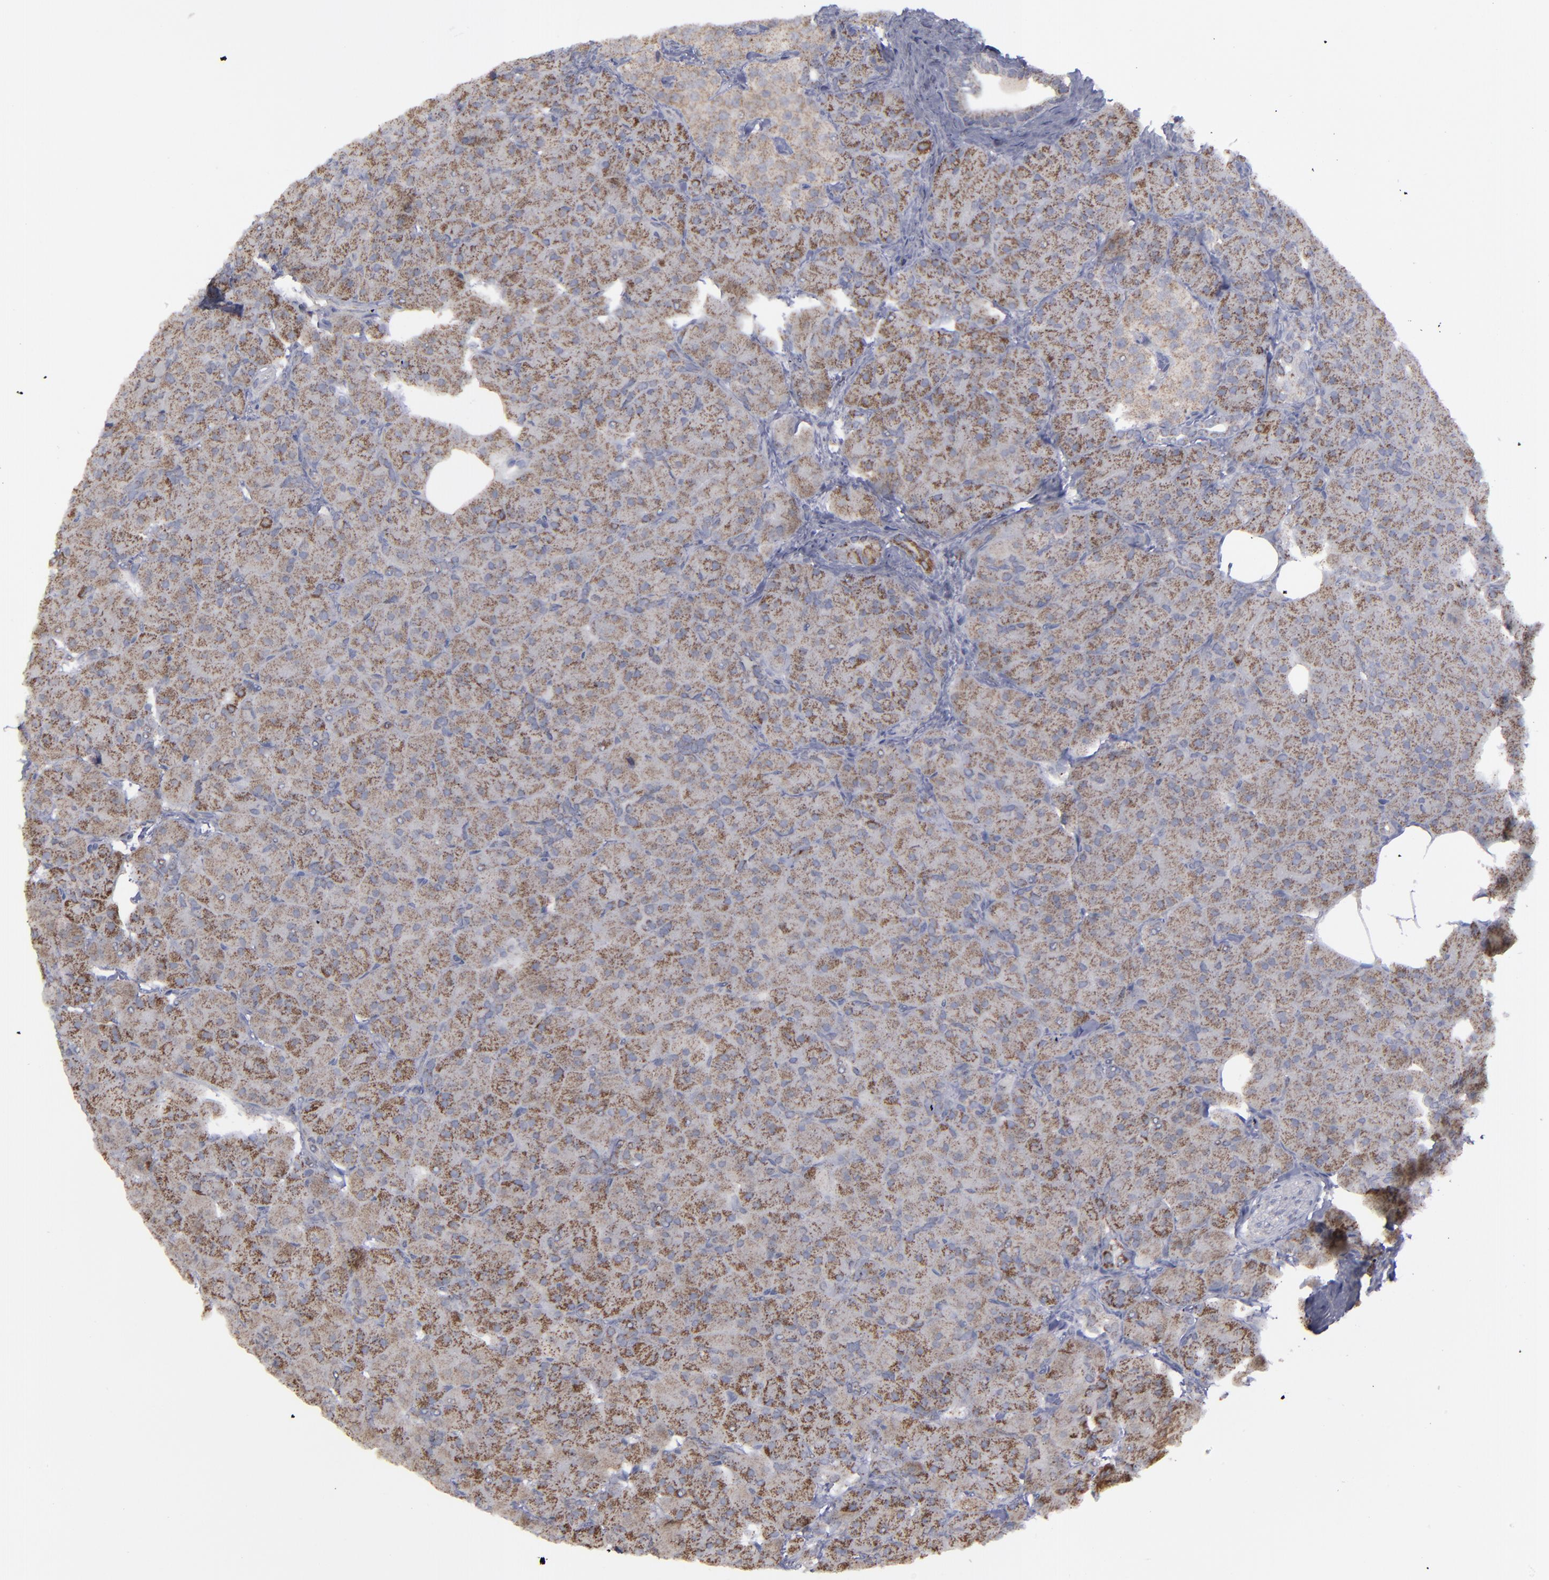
{"staining": {"intensity": "moderate", "quantity": ">75%", "location": "cytoplasmic/membranous"}, "tissue": "pancreas", "cell_type": "Exocrine glandular cells", "image_type": "normal", "snomed": [{"axis": "morphology", "description": "Normal tissue, NOS"}, {"axis": "topography", "description": "Pancreas"}], "caption": "Protein staining shows moderate cytoplasmic/membranous expression in approximately >75% of exocrine glandular cells in benign pancreas.", "gene": "MYOM2", "patient": {"sex": "male", "age": 66}}